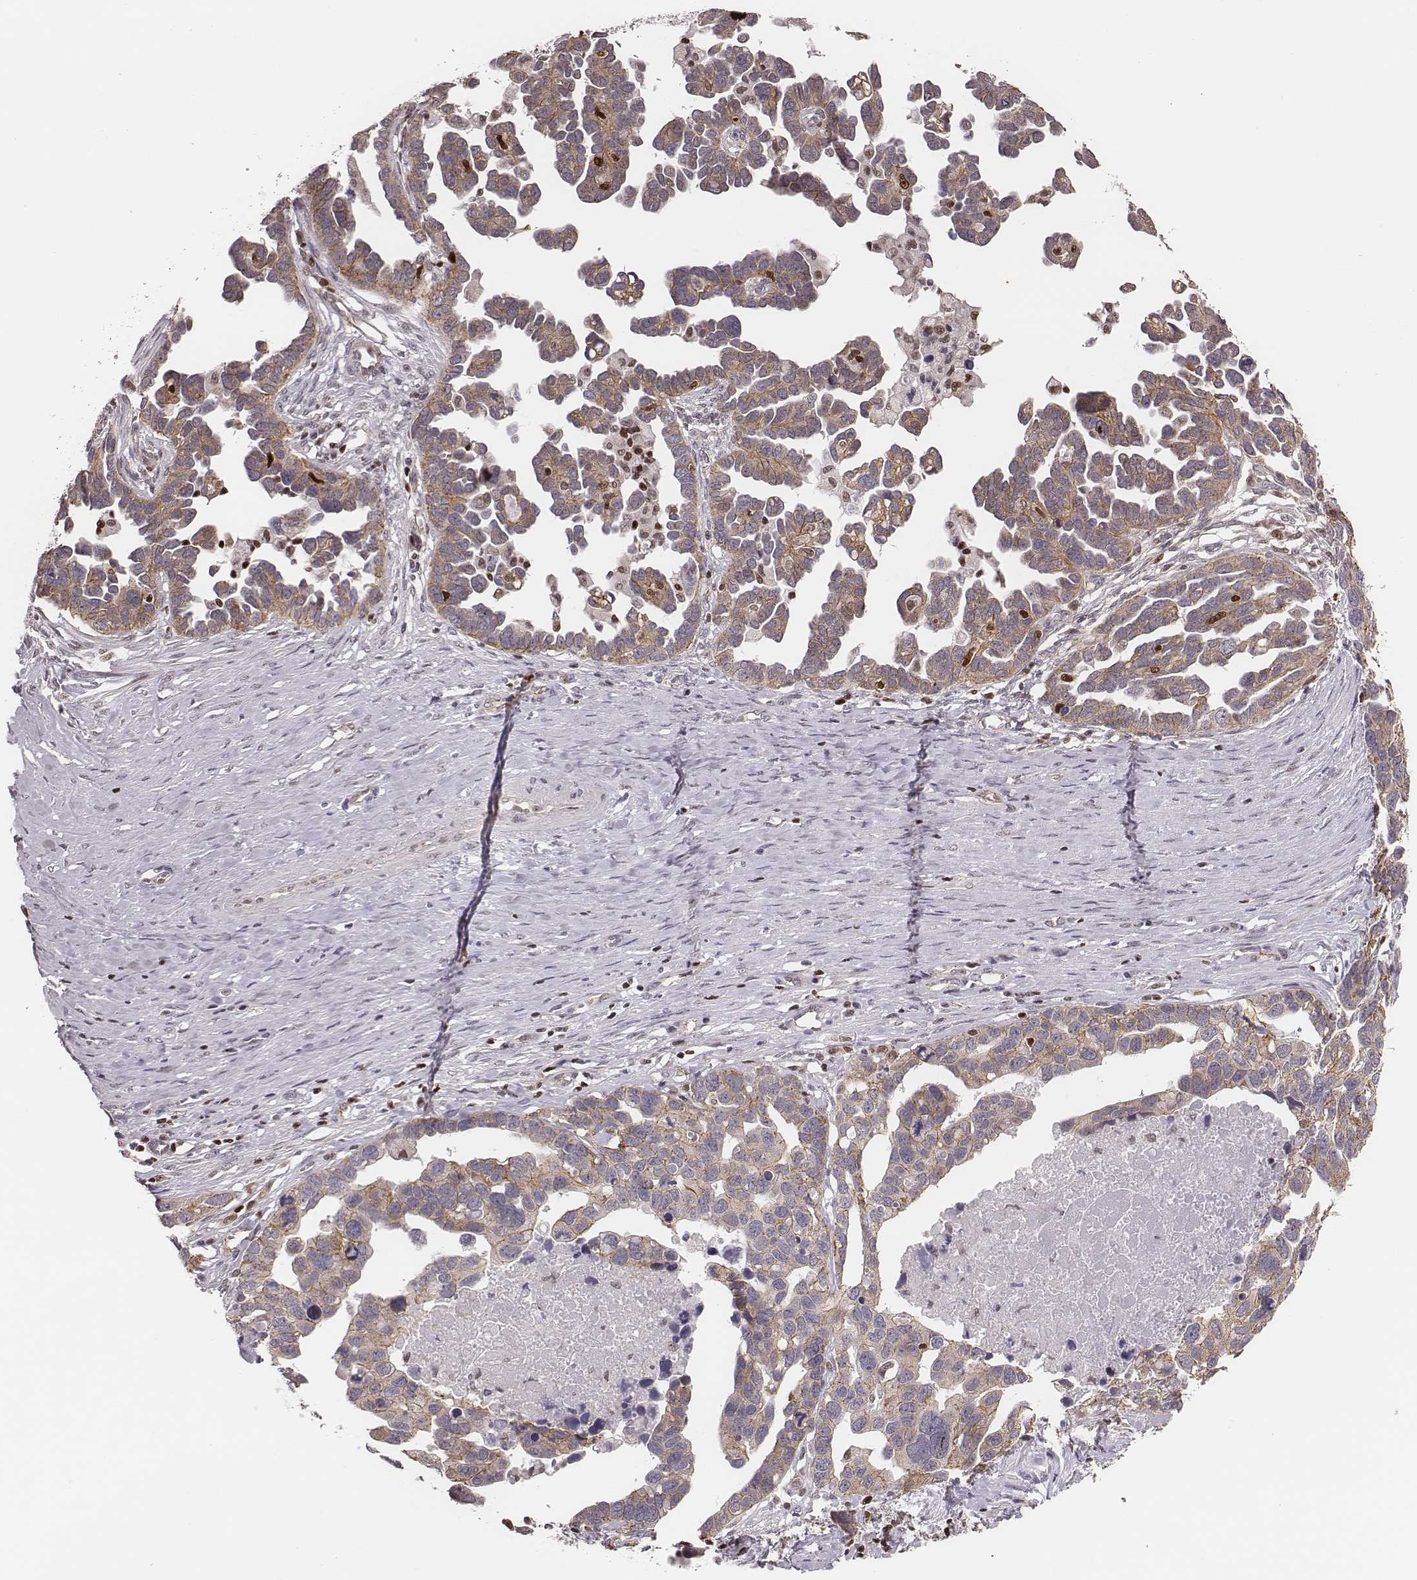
{"staining": {"intensity": "moderate", "quantity": ">75%", "location": "cytoplasmic/membranous"}, "tissue": "ovarian cancer", "cell_type": "Tumor cells", "image_type": "cancer", "snomed": [{"axis": "morphology", "description": "Cystadenocarcinoma, serous, NOS"}, {"axis": "topography", "description": "Ovary"}], "caption": "Ovarian cancer tissue shows moderate cytoplasmic/membranous staining in approximately >75% of tumor cells, visualized by immunohistochemistry. Ihc stains the protein in brown and the nuclei are stained blue.", "gene": "WDR59", "patient": {"sex": "female", "age": 54}}